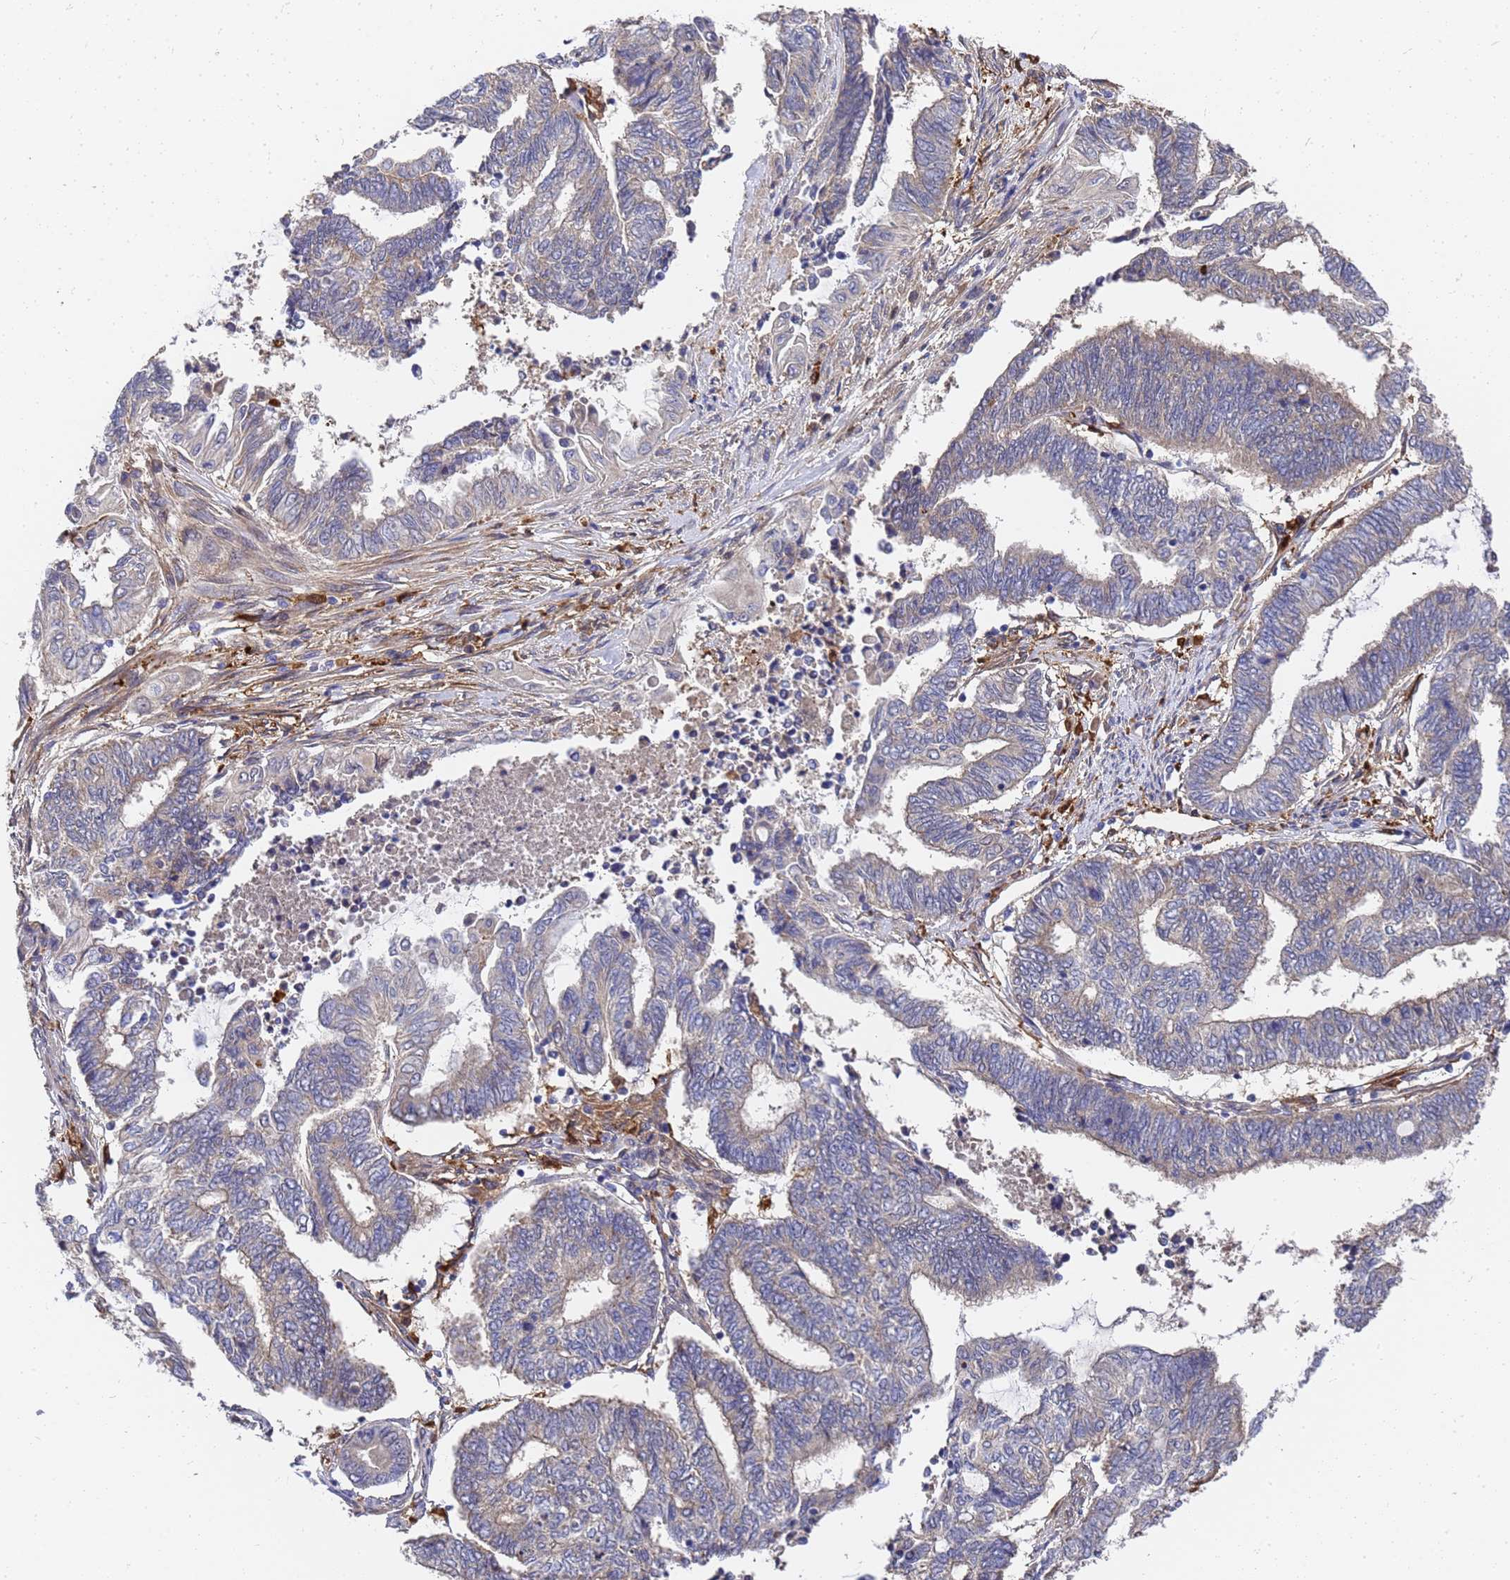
{"staining": {"intensity": "negative", "quantity": "none", "location": "none"}, "tissue": "endometrial cancer", "cell_type": "Tumor cells", "image_type": "cancer", "snomed": [{"axis": "morphology", "description": "Adenocarcinoma, NOS"}, {"axis": "topography", "description": "Uterus"}, {"axis": "topography", "description": "Endometrium"}], "caption": "There is no significant positivity in tumor cells of endometrial adenocarcinoma.", "gene": "SLC35E2B", "patient": {"sex": "female", "age": 70}}